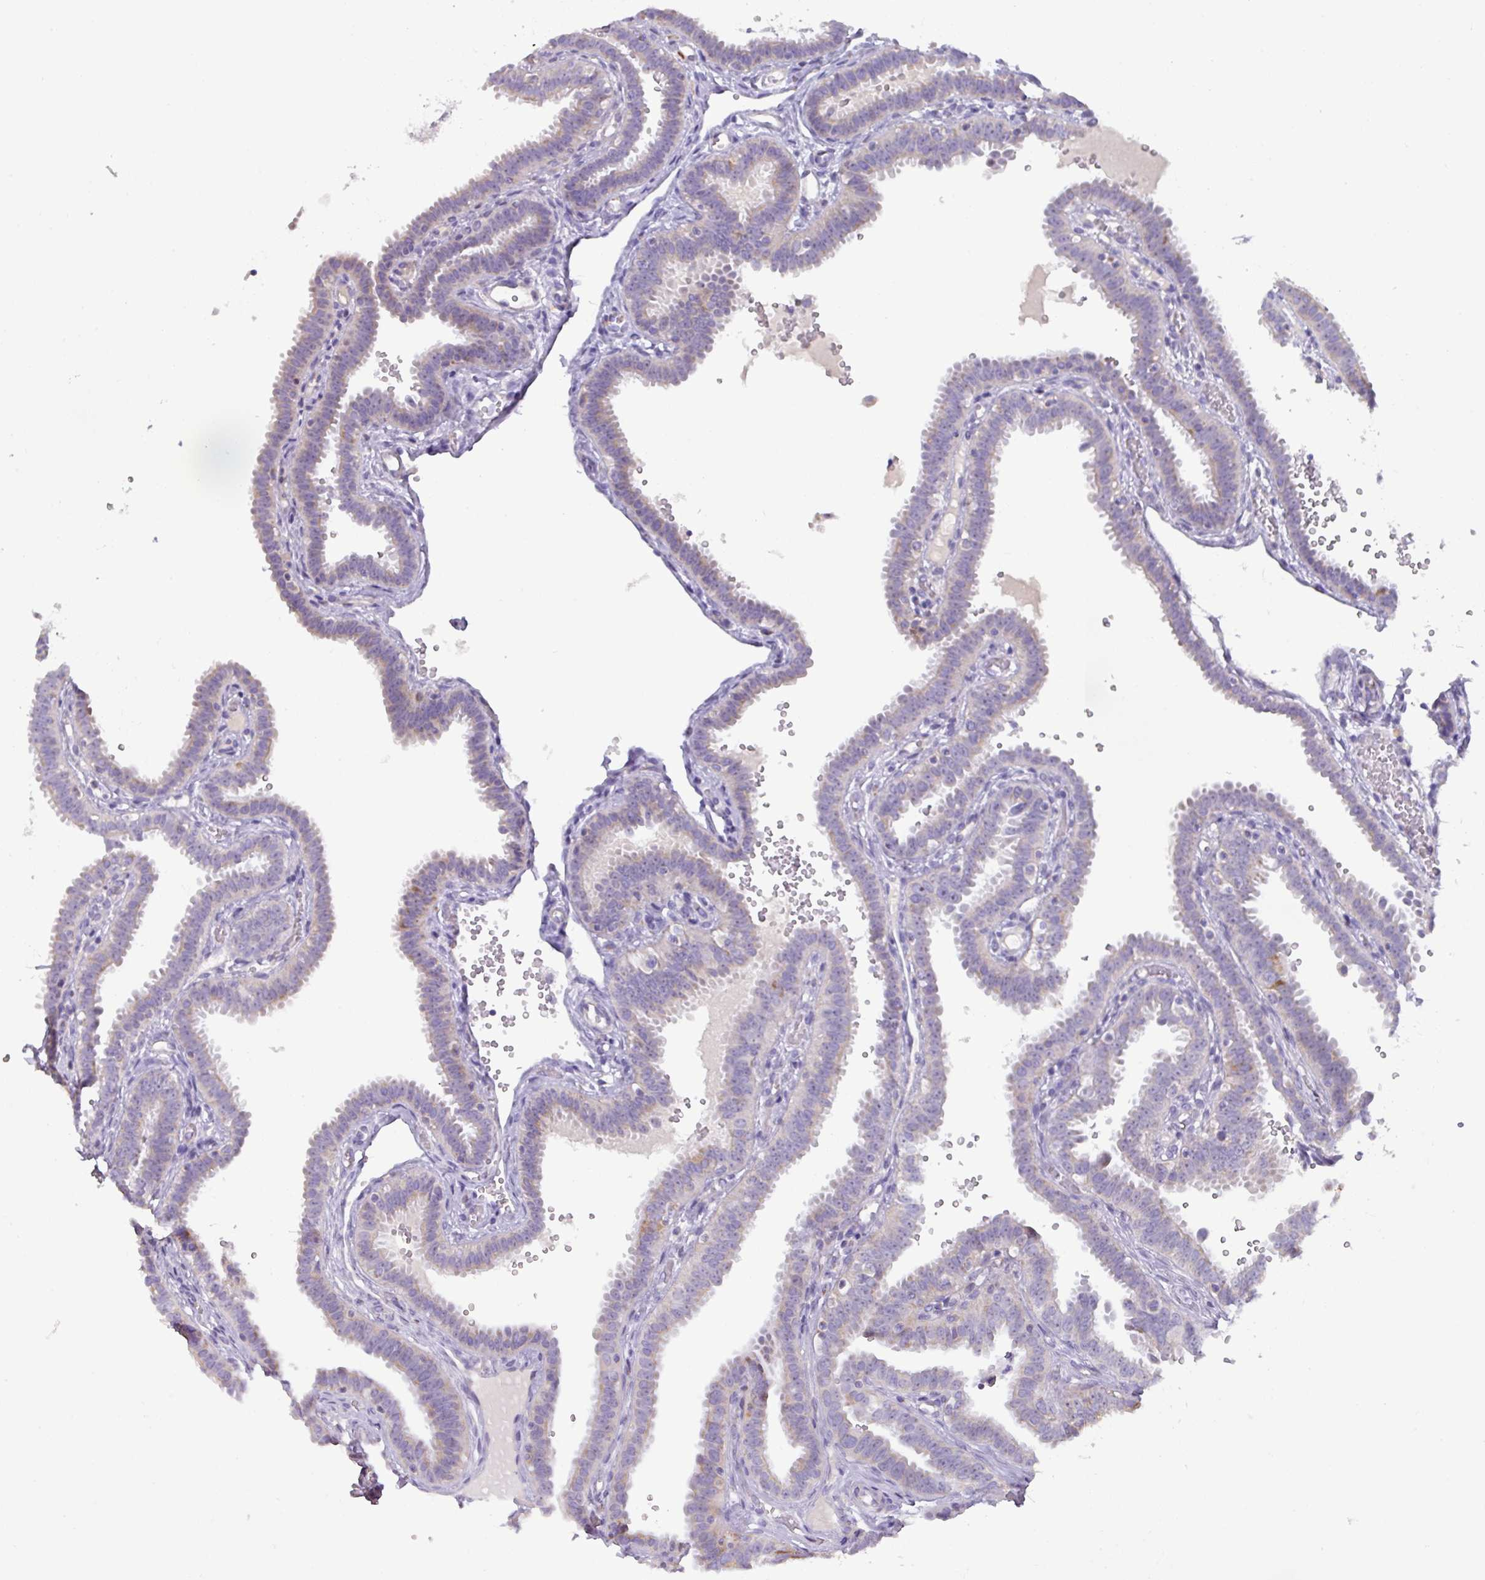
{"staining": {"intensity": "weak", "quantity": "<25%", "location": "cytoplasmic/membranous"}, "tissue": "fallopian tube", "cell_type": "Glandular cells", "image_type": "normal", "snomed": [{"axis": "morphology", "description": "Normal tissue, NOS"}, {"axis": "topography", "description": "Fallopian tube"}], "caption": "Protein analysis of unremarkable fallopian tube displays no significant positivity in glandular cells.", "gene": "MT", "patient": {"sex": "female", "age": 37}}